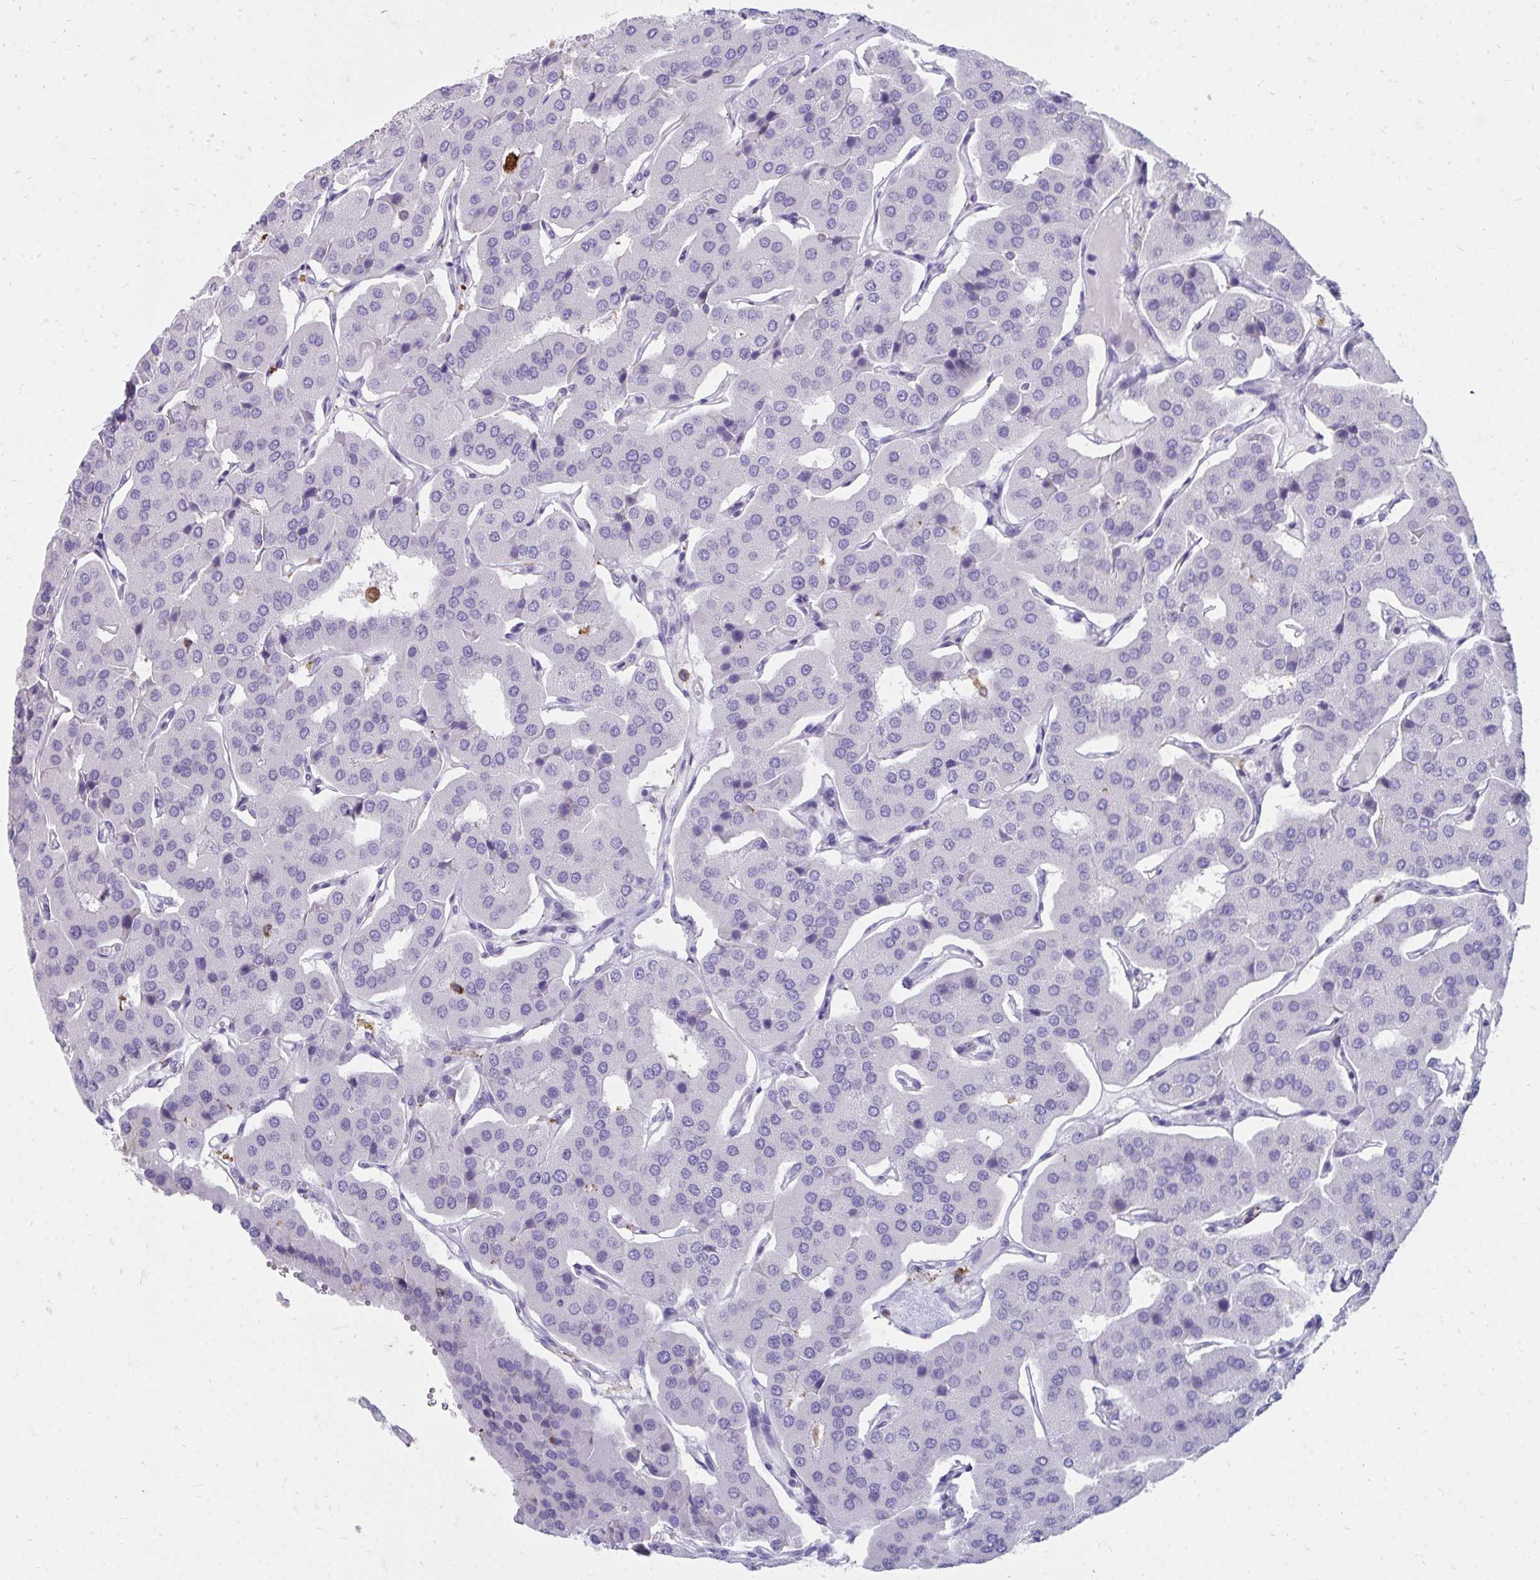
{"staining": {"intensity": "negative", "quantity": "none", "location": "none"}, "tissue": "parathyroid gland", "cell_type": "Glandular cells", "image_type": "normal", "snomed": [{"axis": "morphology", "description": "Normal tissue, NOS"}, {"axis": "morphology", "description": "Adenoma, NOS"}, {"axis": "topography", "description": "Parathyroid gland"}], "caption": "DAB (3,3'-diaminobenzidine) immunohistochemical staining of unremarkable parathyroid gland exhibits no significant staining in glandular cells.", "gene": "CD163", "patient": {"sex": "female", "age": 86}}